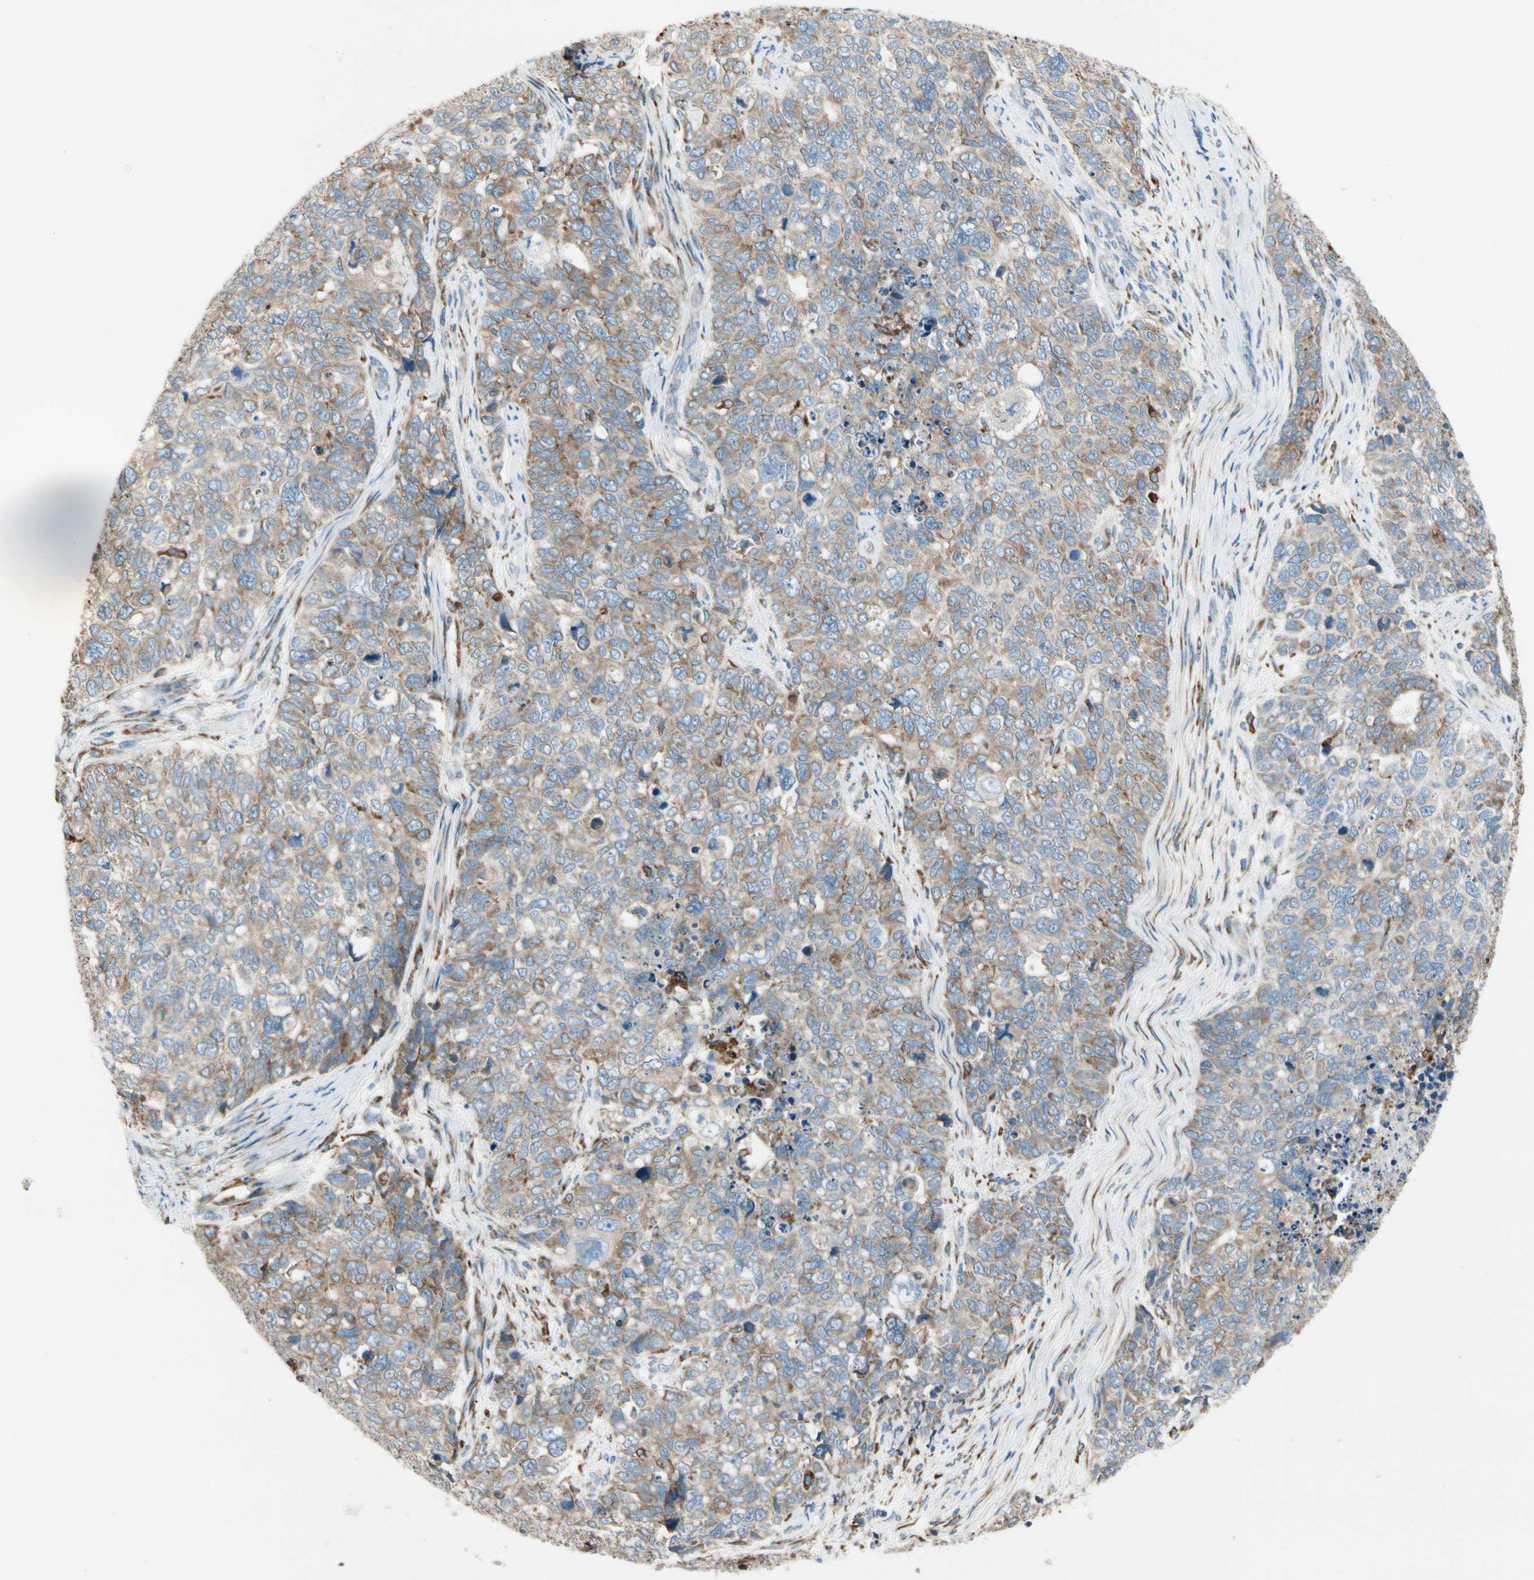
{"staining": {"intensity": "moderate", "quantity": "25%-75%", "location": "cytoplasmic/membranous"}, "tissue": "cervical cancer", "cell_type": "Tumor cells", "image_type": "cancer", "snomed": [{"axis": "morphology", "description": "Squamous cell carcinoma, NOS"}, {"axis": "topography", "description": "Cervix"}], "caption": "Cervical cancer stained for a protein exhibits moderate cytoplasmic/membranous positivity in tumor cells.", "gene": "LRPAP1", "patient": {"sex": "female", "age": 63}}